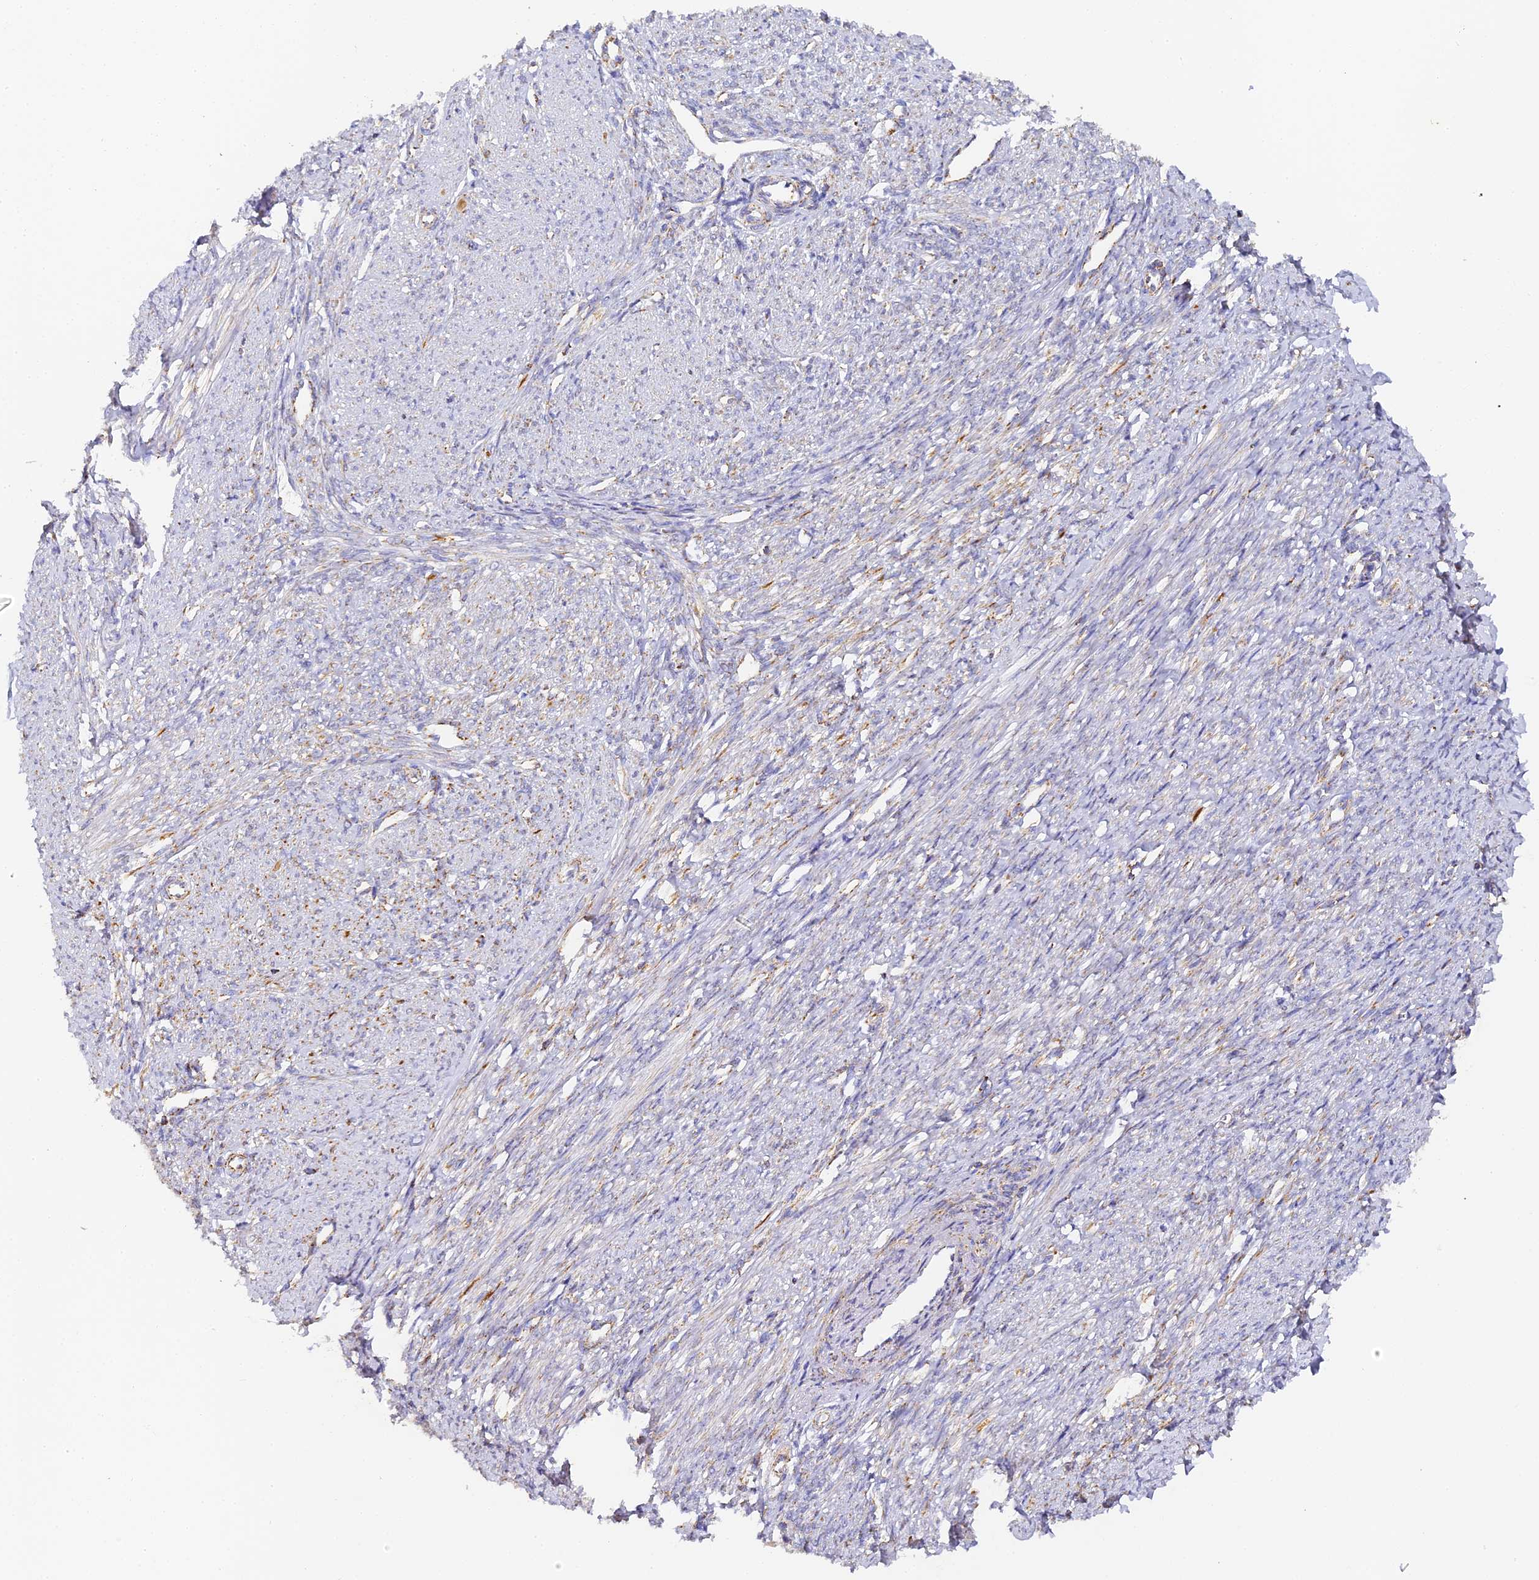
{"staining": {"intensity": "weak", "quantity": "<25%", "location": "cytoplasmic/membranous"}, "tissue": "smooth muscle", "cell_type": "Smooth muscle cells", "image_type": "normal", "snomed": [{"axis": "morphology", "description": "Normal tissue, NOS"}, {"axis": "topography", "description": "Smooth muscle"}, {"axis": "topography", "description": "Uterus"}], "caption": "Smooth muscle cells show no significant protein expression in normal smooth muscle. (Immunohistochemistry (ihc), brightfield microscopy, high magnification).", "gene": "DONSON", "patient": {"sex": "female", "age": 59}}